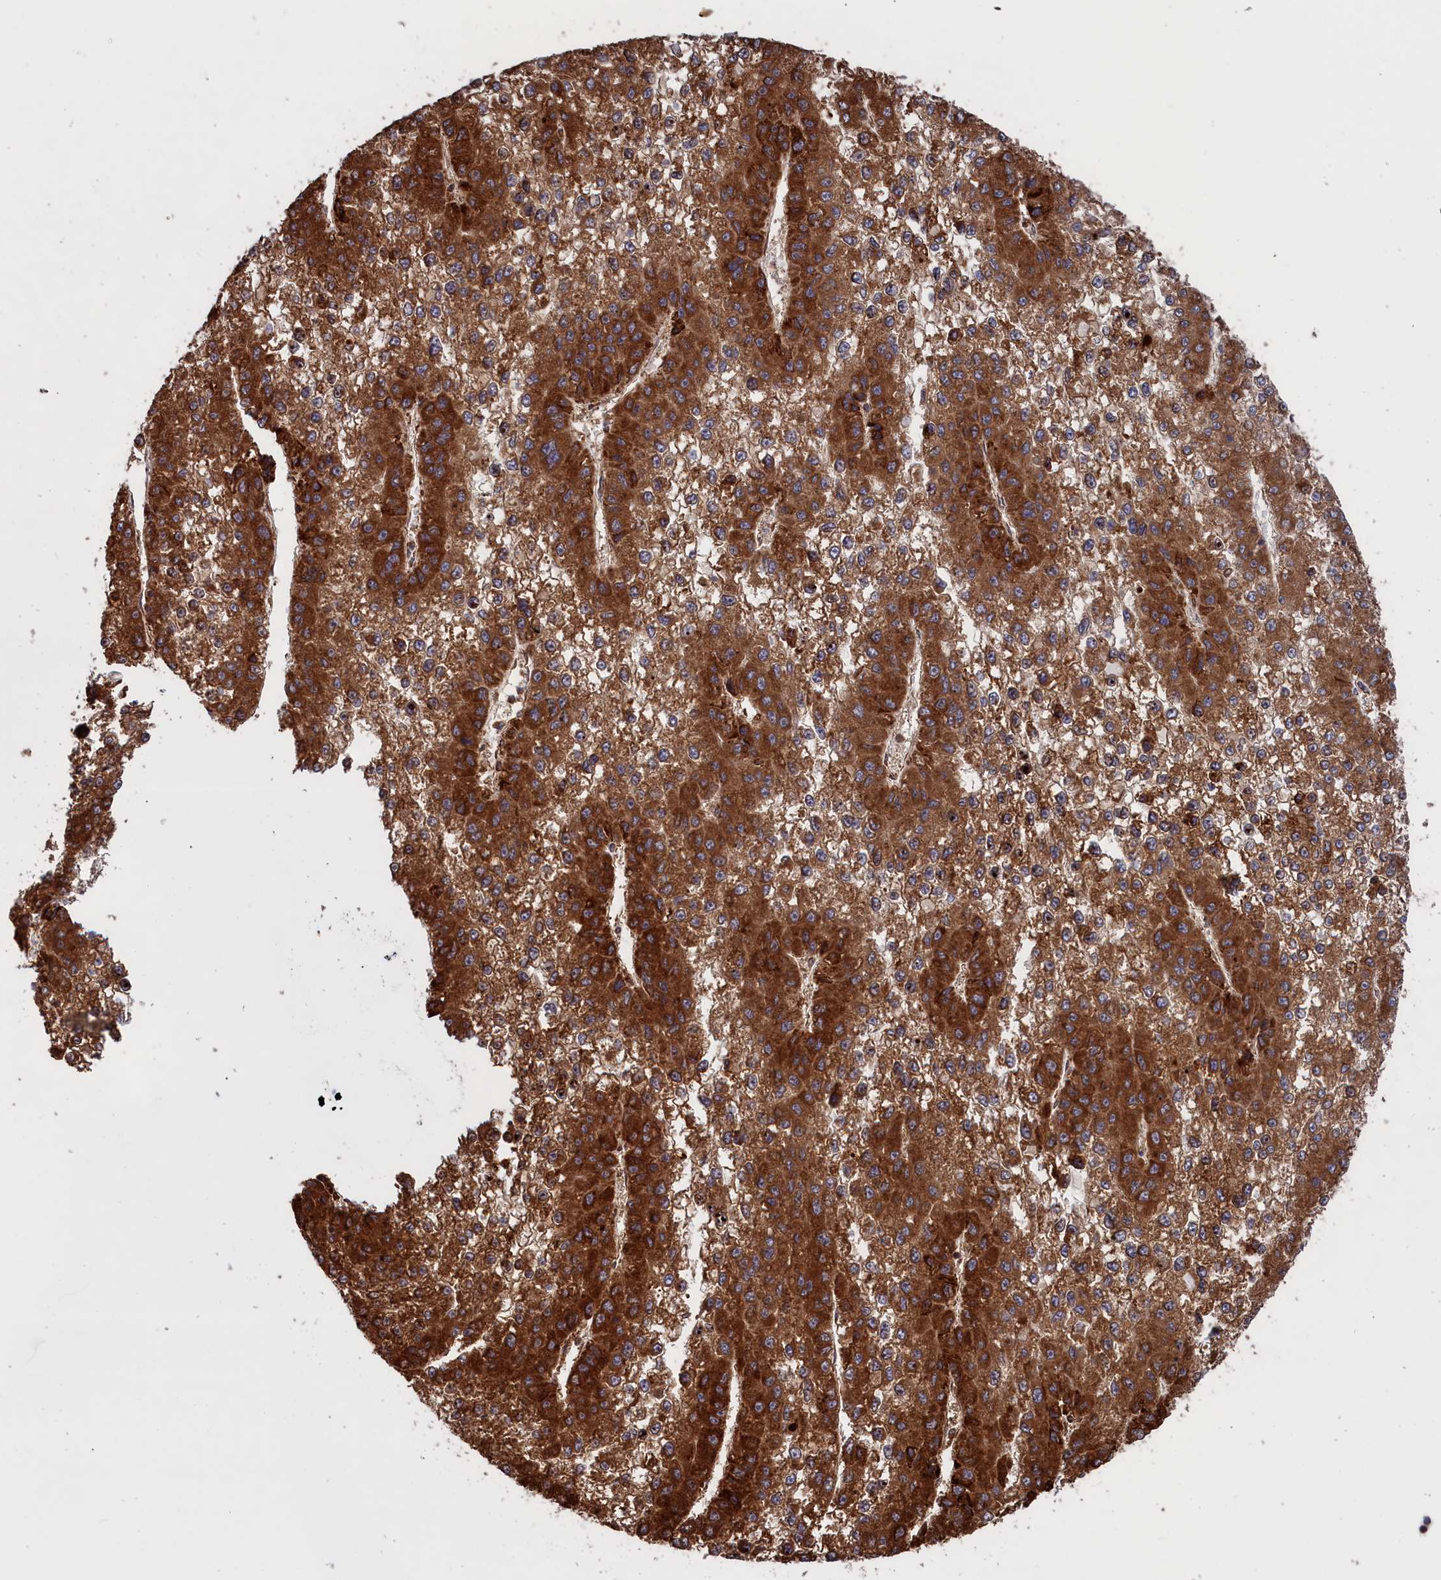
{"staining": {"intensity": "strong", "quantity": ">75%", "location": "cytoplasmic/membranous"}, "tissue": "liver cancer", "cell_type": "Tumor cells", "image_type": "cancer", "snomed": [{"axis": "morphology", "description": "Carcinoma, Hepatocellular, NOS"}, {"axis": "topography", "description": "Liver"}], "caption": "Liver cancer (hepatocellular carcinoma) tissue shows strong cytoplasmic/membranous staining in approximately >75% of tumor cells", "gene": "PLA2G4C", "patient": {"sex": "female", "age": 73}}